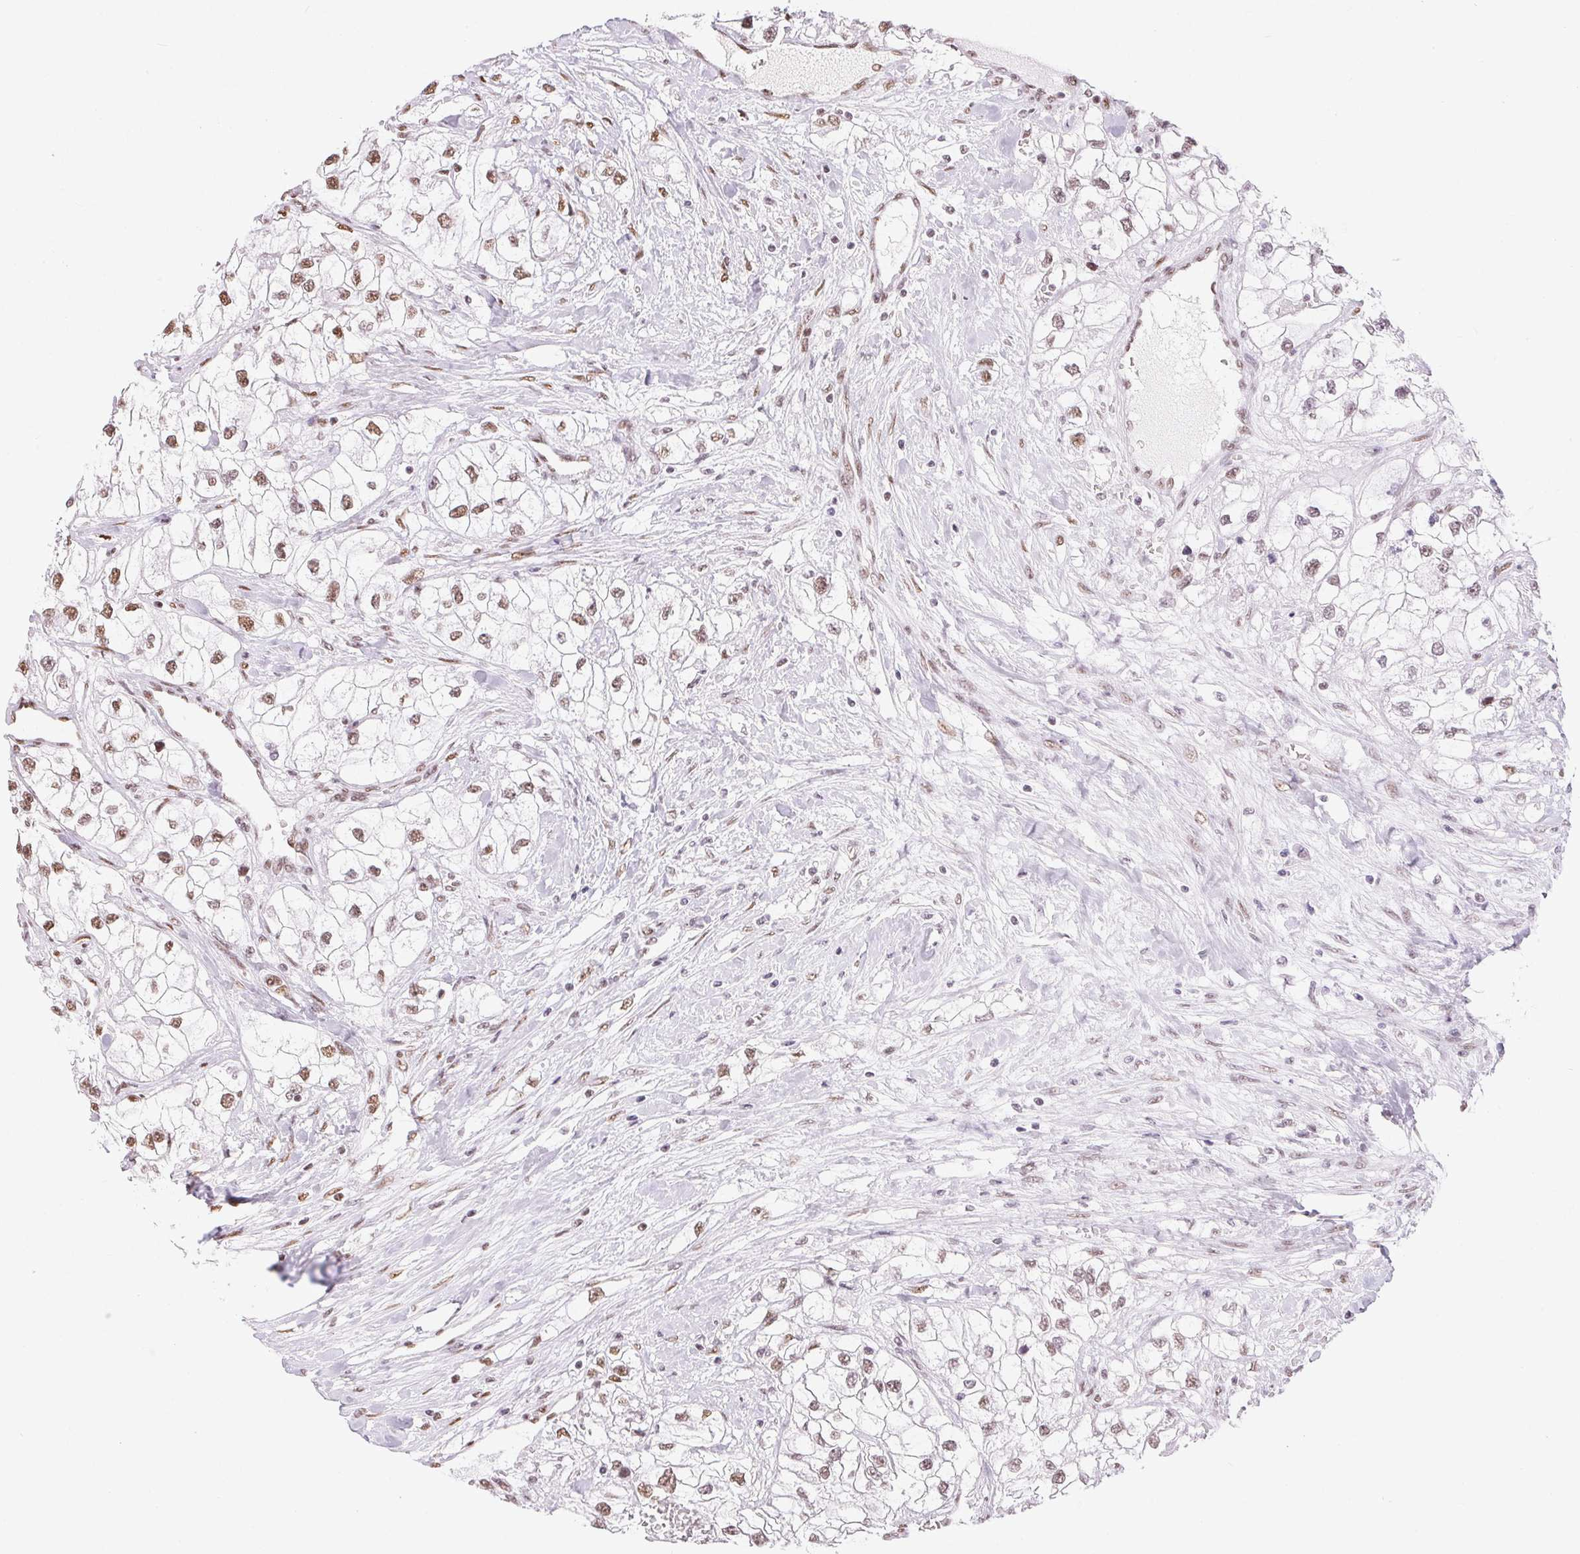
{"staining": {"intensity": "moderate", "quantity": ">75%", "location": "nuclear"}, "tissue": "renal cancer", "cell_type": "Tumor cells", "image_type": "cancer", "snomed": [{"axis": "morphology", "description": "Adenocarcinoma, NOS"}, {"axis": "topography", "description": "Kidney"}], "caption": "This histopathology image displays adenocarcinoma (renal) stained with immunohistochemistry to label a protein in brown. The nuclear of tumor cells show moderate positivity for the protein. Nuclei are counter-stained blue.", "gene": "ZNF80", "patient": {"sex": "male", "age": 59}}